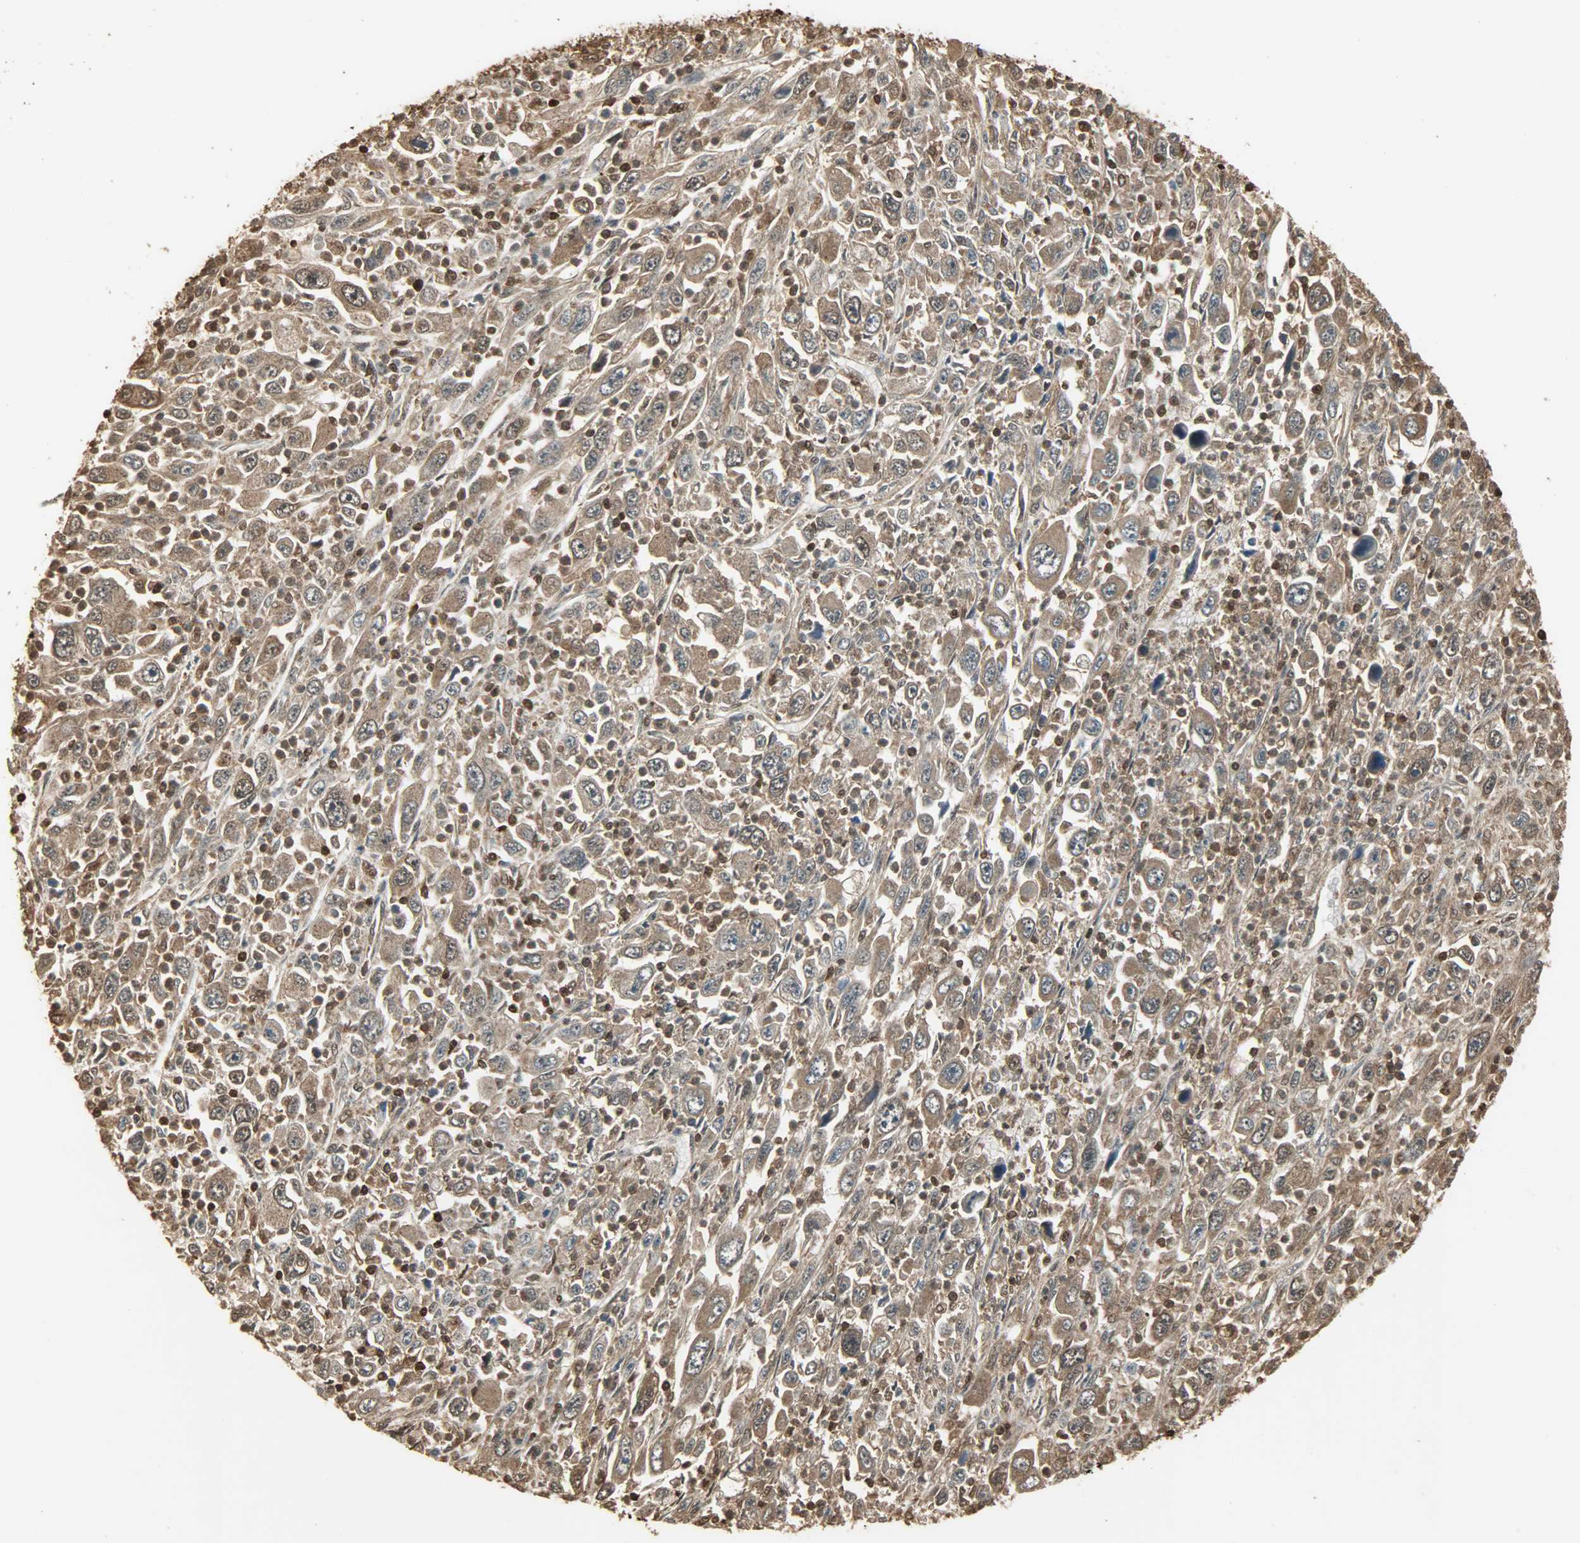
{"staining": {"intensity": "strong", "quantity": ">75%", "location": "cytoplasmic/membranous,nuclear"}, "tissue": "melanoma", "cell_type": "Tumor cells", "image_type": "cancer", "snomed": [{"axis": "morphology", "description": "Malignant melanoma, Metastatic site"}, {"axis": "topography", "description": "Skin"}], "caption": "Malignant melanoma (metastatic site) stained with immunohistochemistry displays strong cytoplasmic/membranous and nuclear positivity in approximately >75% of tumor cells.", "gene": "YWHAZ", "patient": {"sex": "female", "age": 56}}